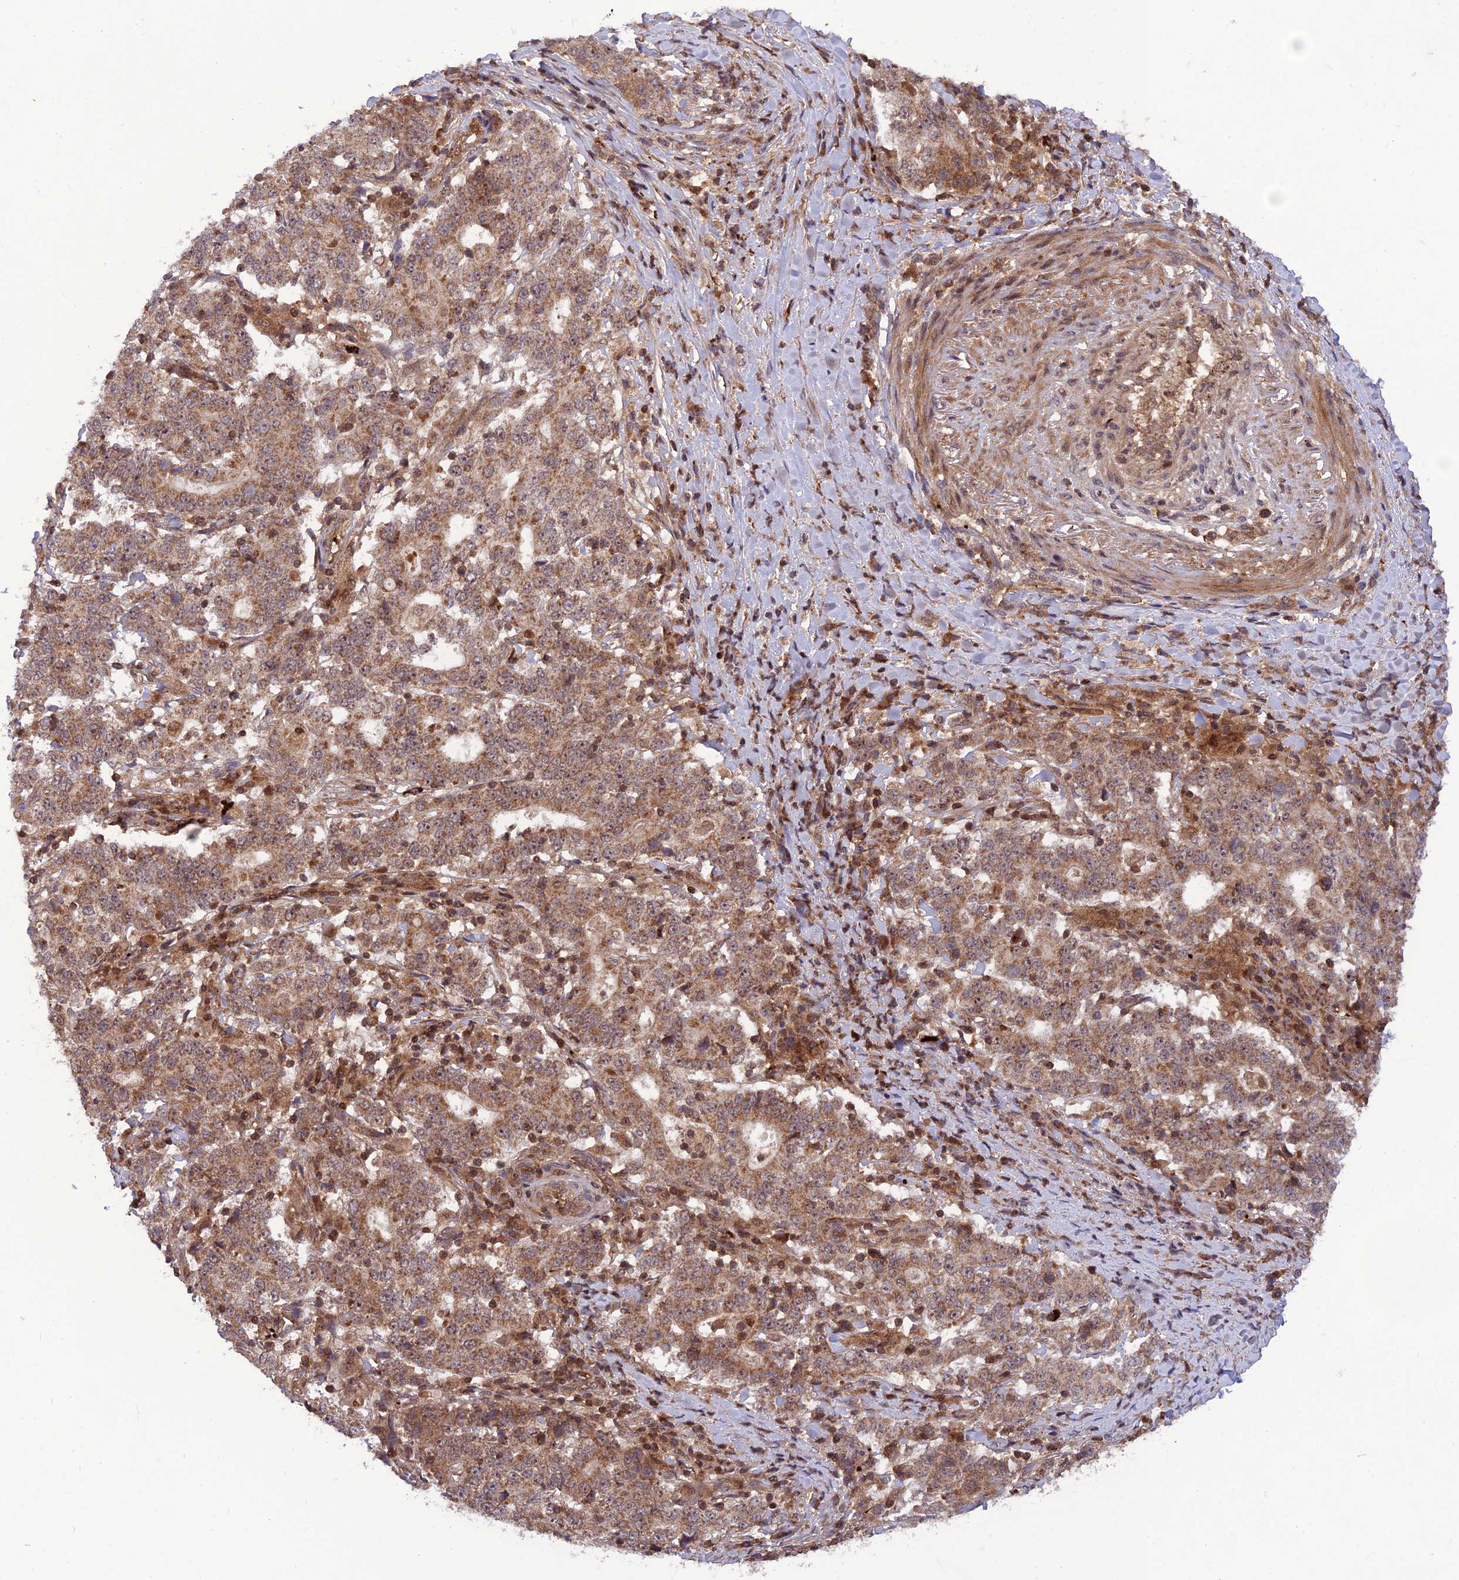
{"staining": {"intensity": "moderate", "quantity": ">75%", "location": "cytoplasmic/membranous"}, "tissue": "stomach cancer", "cell_type": "Tumor cells", "image_type": "cancer", "snomed": [{"axis": "morphology", "description": "Adenocarcinoma, NOS"}, {"axis": "topography", "description": "Stomach"}], "caption": "About >75% of tumor cells in human stomach adenocarcinoma reveal moderate cytoplasmic/membranous protein positivity as visualized by brown immunohistochemical staining.", "gene": "NDUFC1", "patient": {"sex": "male", "age": 59}}